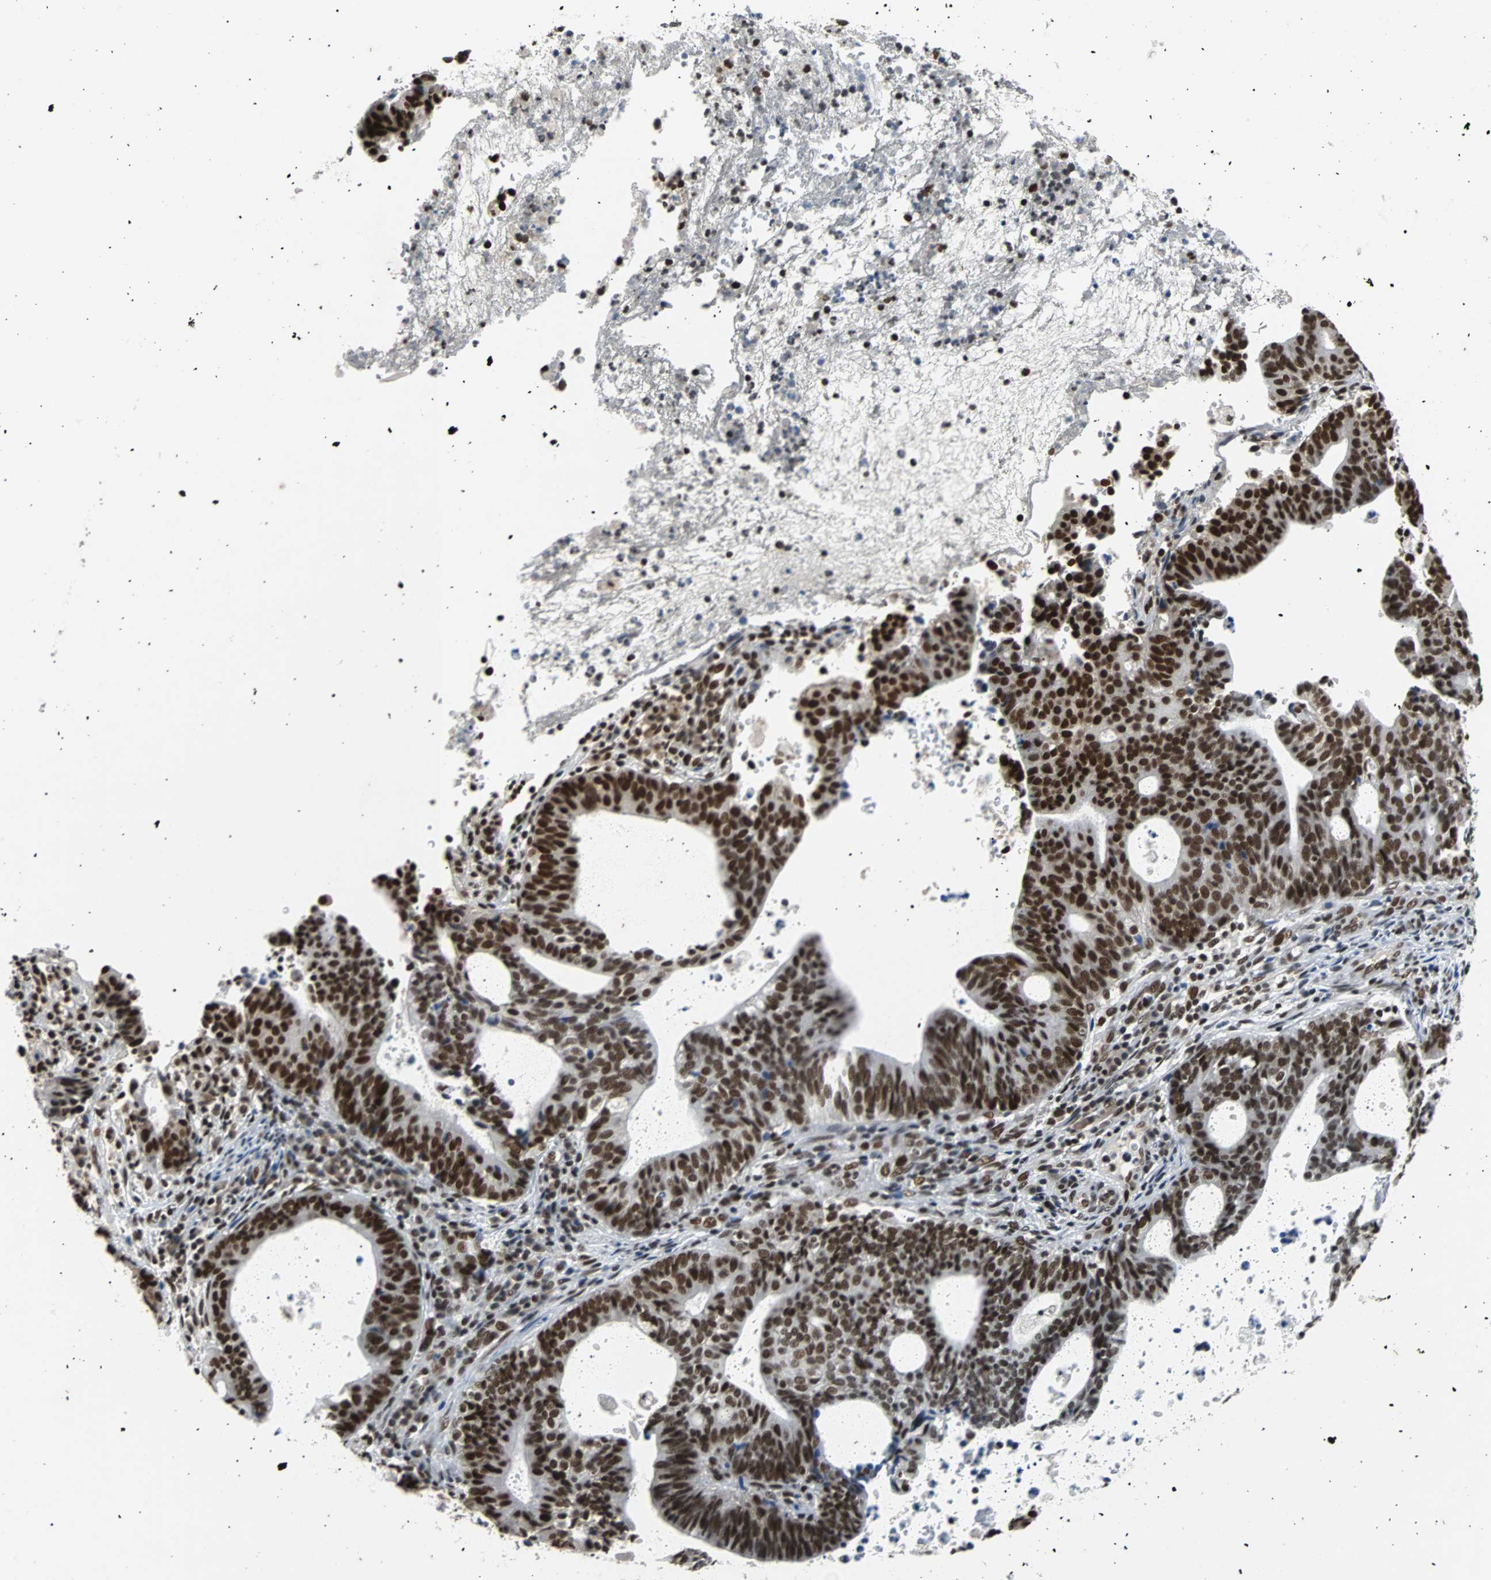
{"staining": {"intensity": "strong", "quantity": ">75%", "location": "nuclear"}, "tissue": "endometrial cancer", "cell_type": "Tumor cells", "image_type": "cancer", "snomed": [{"axis": "morphology", "description": "Adenocarcinoma, NOS"}, {"axis": "topography", "description": "Uterus"}], "caption": "Endometrial adenocarcinoma stained with DAB immunohistochemistry displays high levels of strong nuclear positivity in approximately >75% of tumor cells. (DAB (3,3'-diaminobenzidine) IHC with brightfield microscopy, high magnification).", "gene": "GATAD2A", "patient": {"sex": "female", "age": 83}}